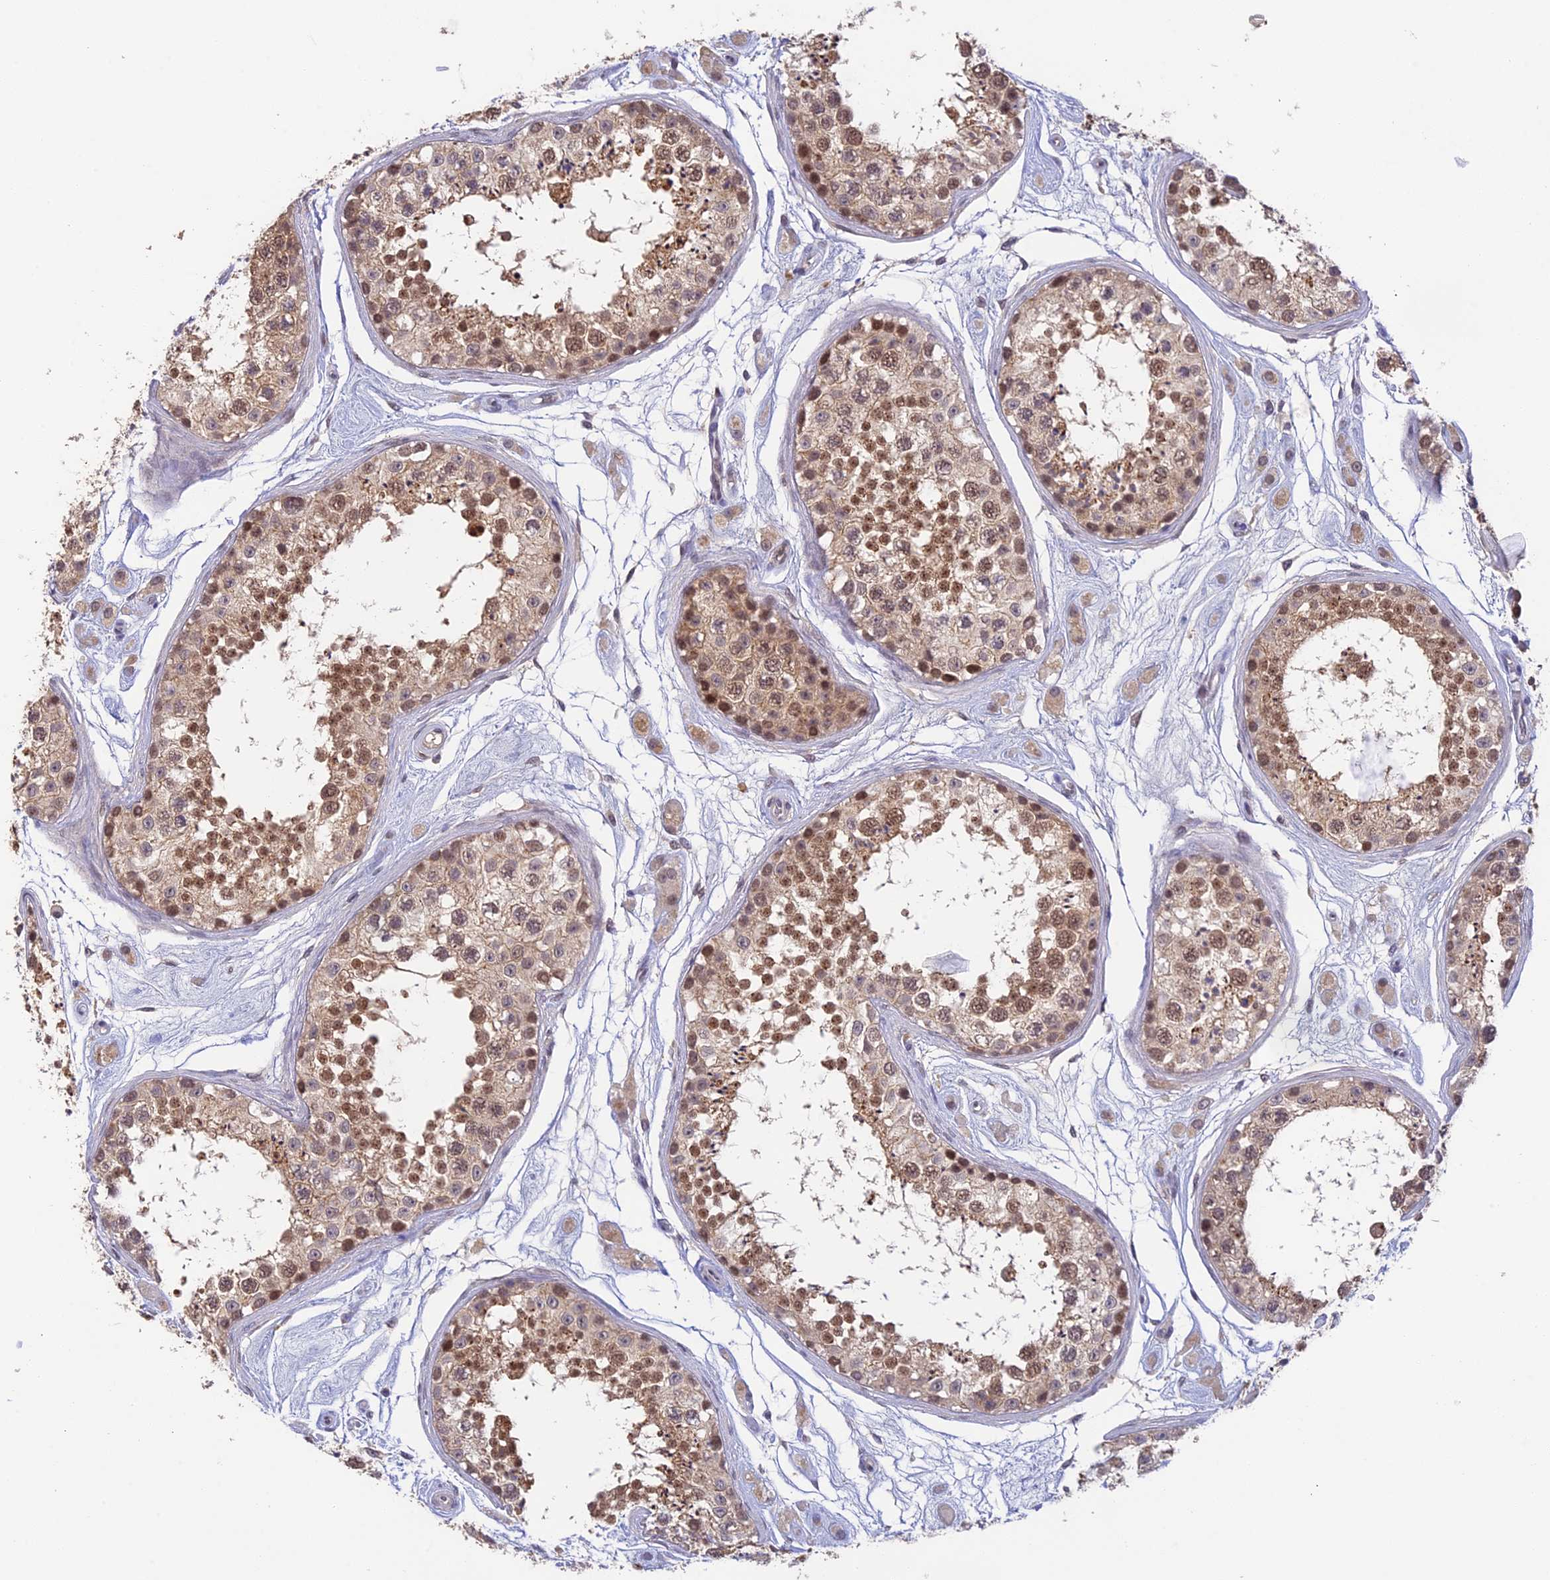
{"staining": {"intensity": "moderate", "quantity": ">75%", "location": "cytoplasmic/membranous,nuclear"}, "tissue": "testis", "cell_type": "Cells in seminiferous ducts", "image_type": "normal", "snomed": [{"axis": "morphology", "description": "Normal tissue, NOS"}, {"axis": "topography", "description": "Testis"}], "caption": "Immunohistochemistry (IHC) photomicrograph of benign human testis stained for a protein (brown), which shows medium levels of moderate cytoplasmic/membranous,nuclear positivity in approximately >75% of cells in seminiferous ducts.", "gene": "PEX16", "patient": {"sex": "male", "age": 25}}